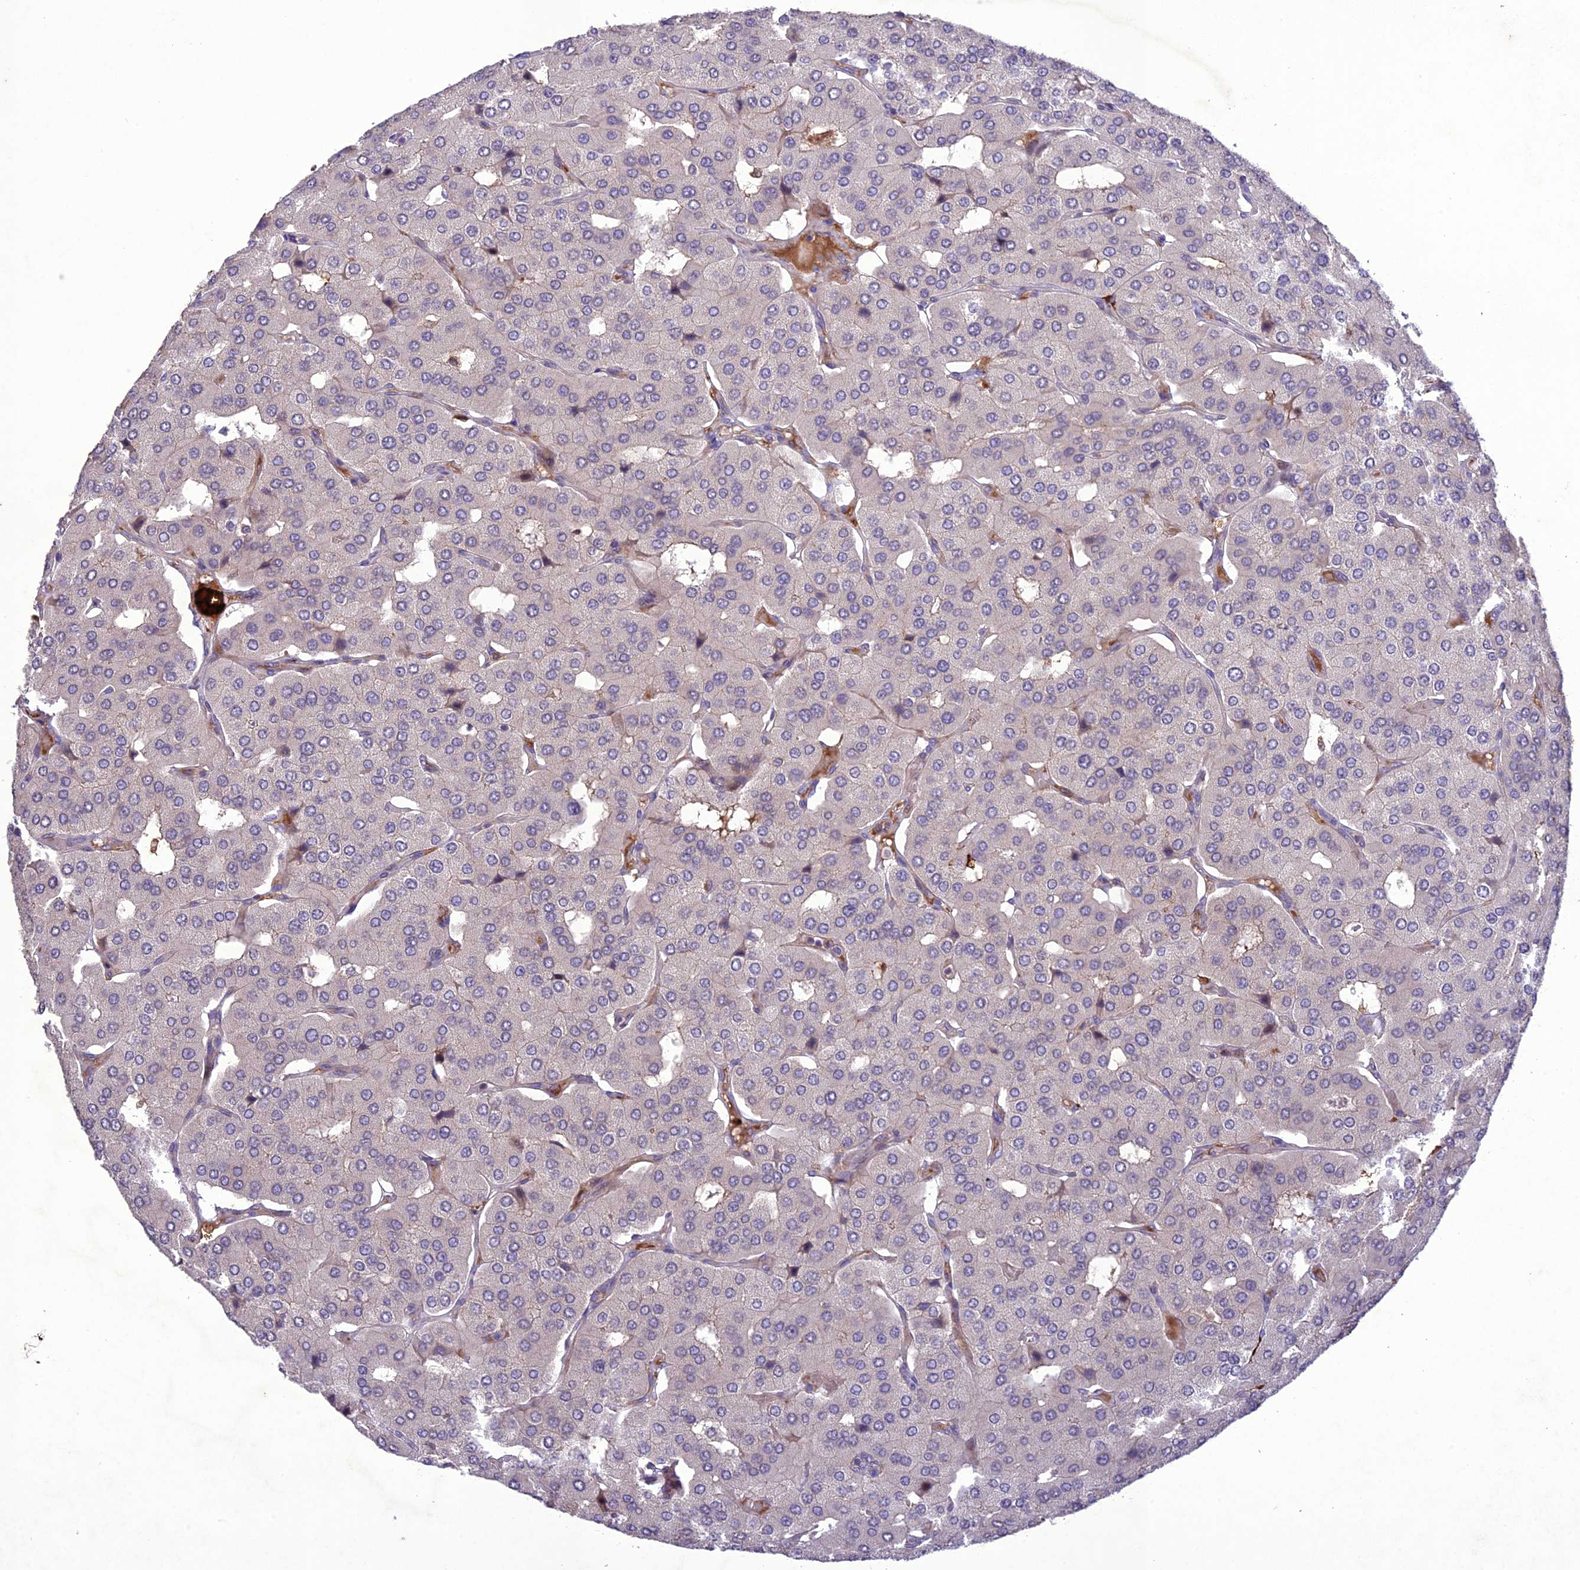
{"staining": {"intensity": "negative", "quantity": "none", "location": "none"}, "tissue": "parathyroid gland", "cell_type": "Glandular cells", "image_type": "normal", "snomed": [{"axis": "morphology", "description": "Normal tissue, NOS"}, {"axis": "morphology", "description": "Adenoma, NOS"}, {"axis": "topography", "description": "Parathyroid gland"}], "caption": "High power microscopy image of an immunohistochemistry (IHC) micrograph of normal parathyroid gland, revealing no significant positivity in glandular cells. (DAB (3,3'-diaminobenzidine) IHC with hematoxylin counter stain).", "gene": "ANKRD52", "patient": {"sex": "female", "age": 86}}